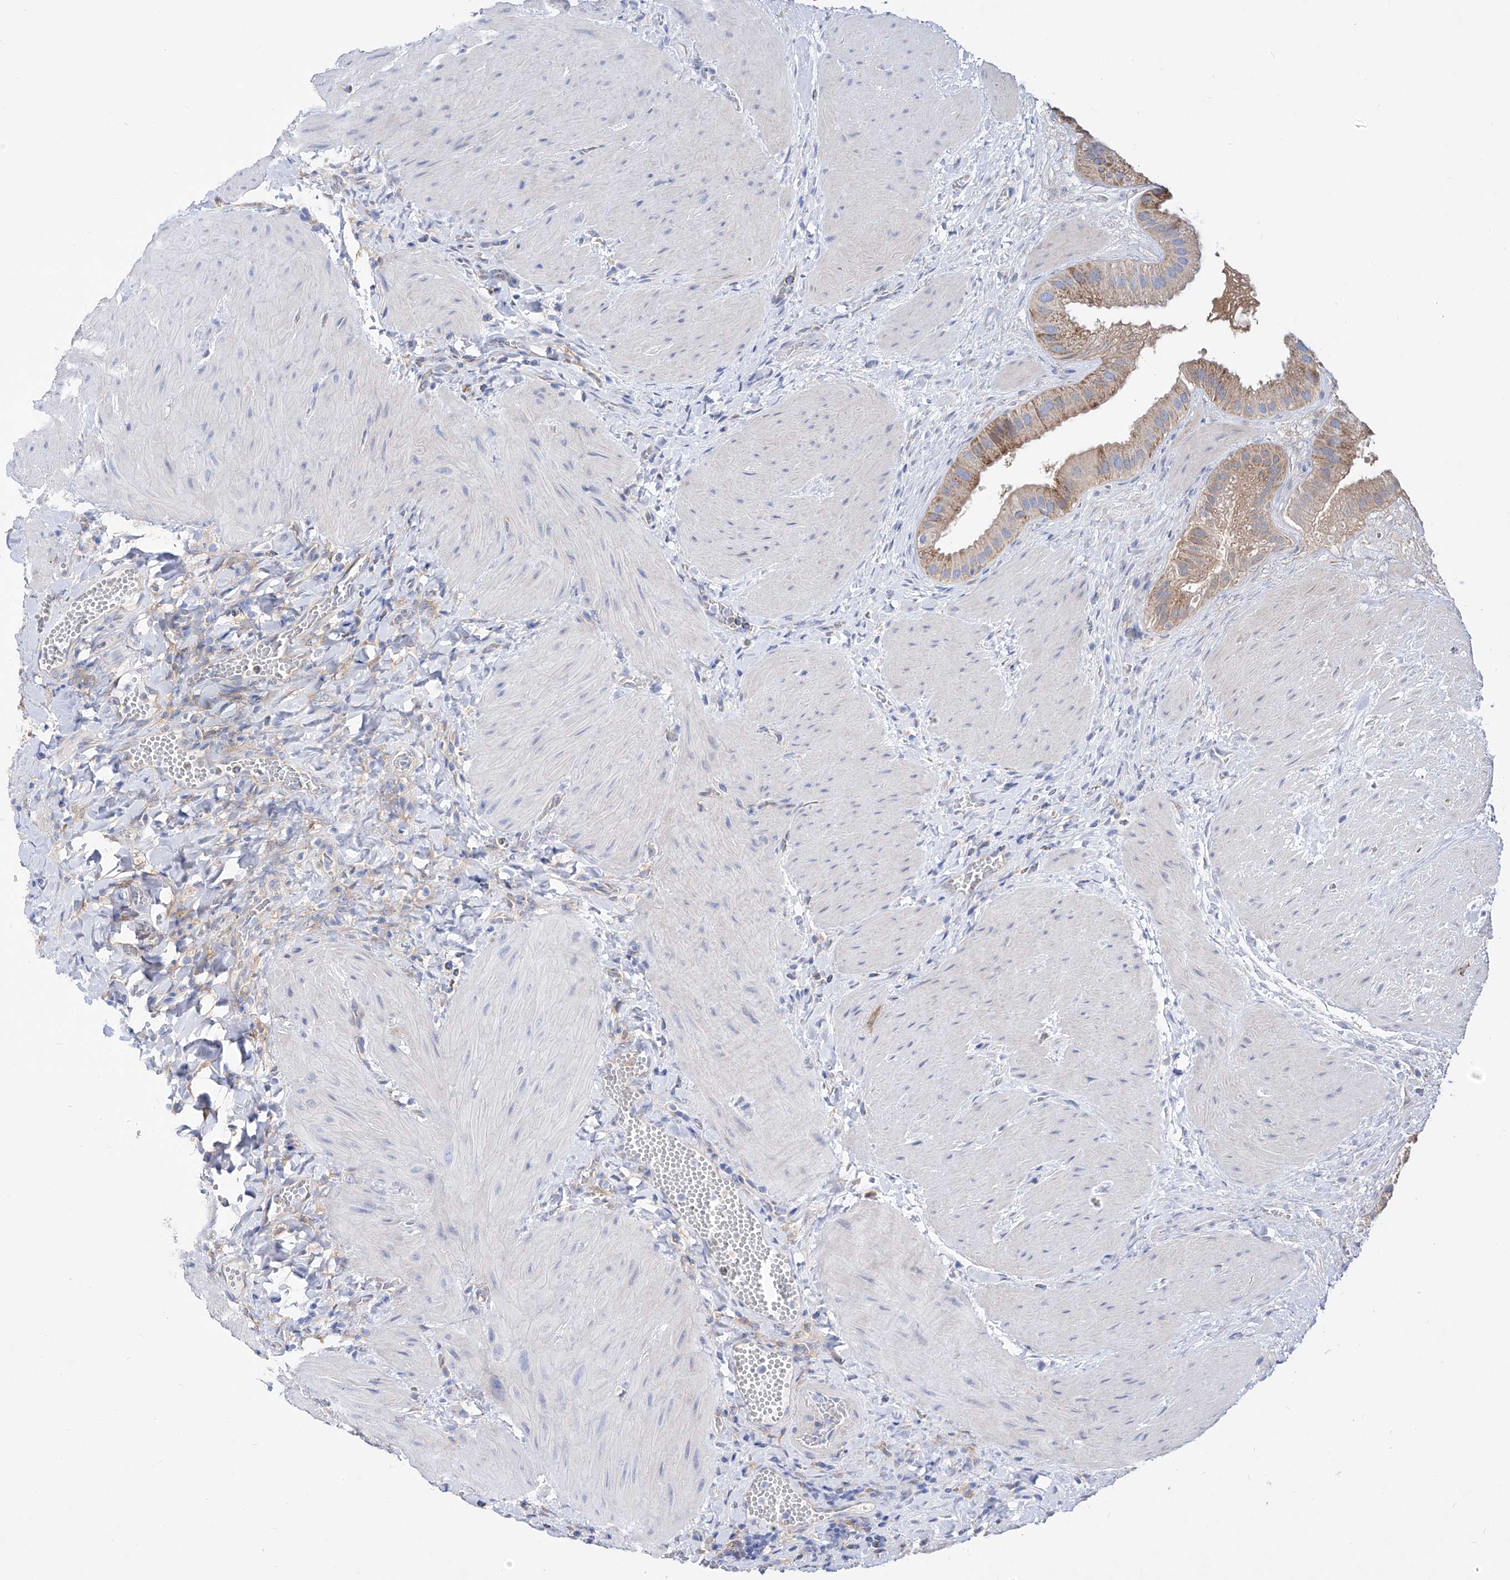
{"staining": {"intensity": "moderate", "quantity": ">75%", "location": "cytoplasmic/membranous"}, "tissue": "gallbladder", "cell_type": "Glandular cells", "image_type": "normal", "snomed": [{"axis": "morphology", "description": "Normal tissue, NOS"}, {"axis": "topography", "description": "Gallbladder"}], "caption": "A high-resolution histopathology image shows IHC staining of benign gallbladder, which demonstrates moderate cytoplasmic/membranous expression in about >75% of glandular cells. The protein of interest is stained brown, and the nuclei are stained in blue (DAB IHC with brightfield microscopy, high magnification).", "gene": "ZNF653", "patient": {"sex": "male", "age": 55}}